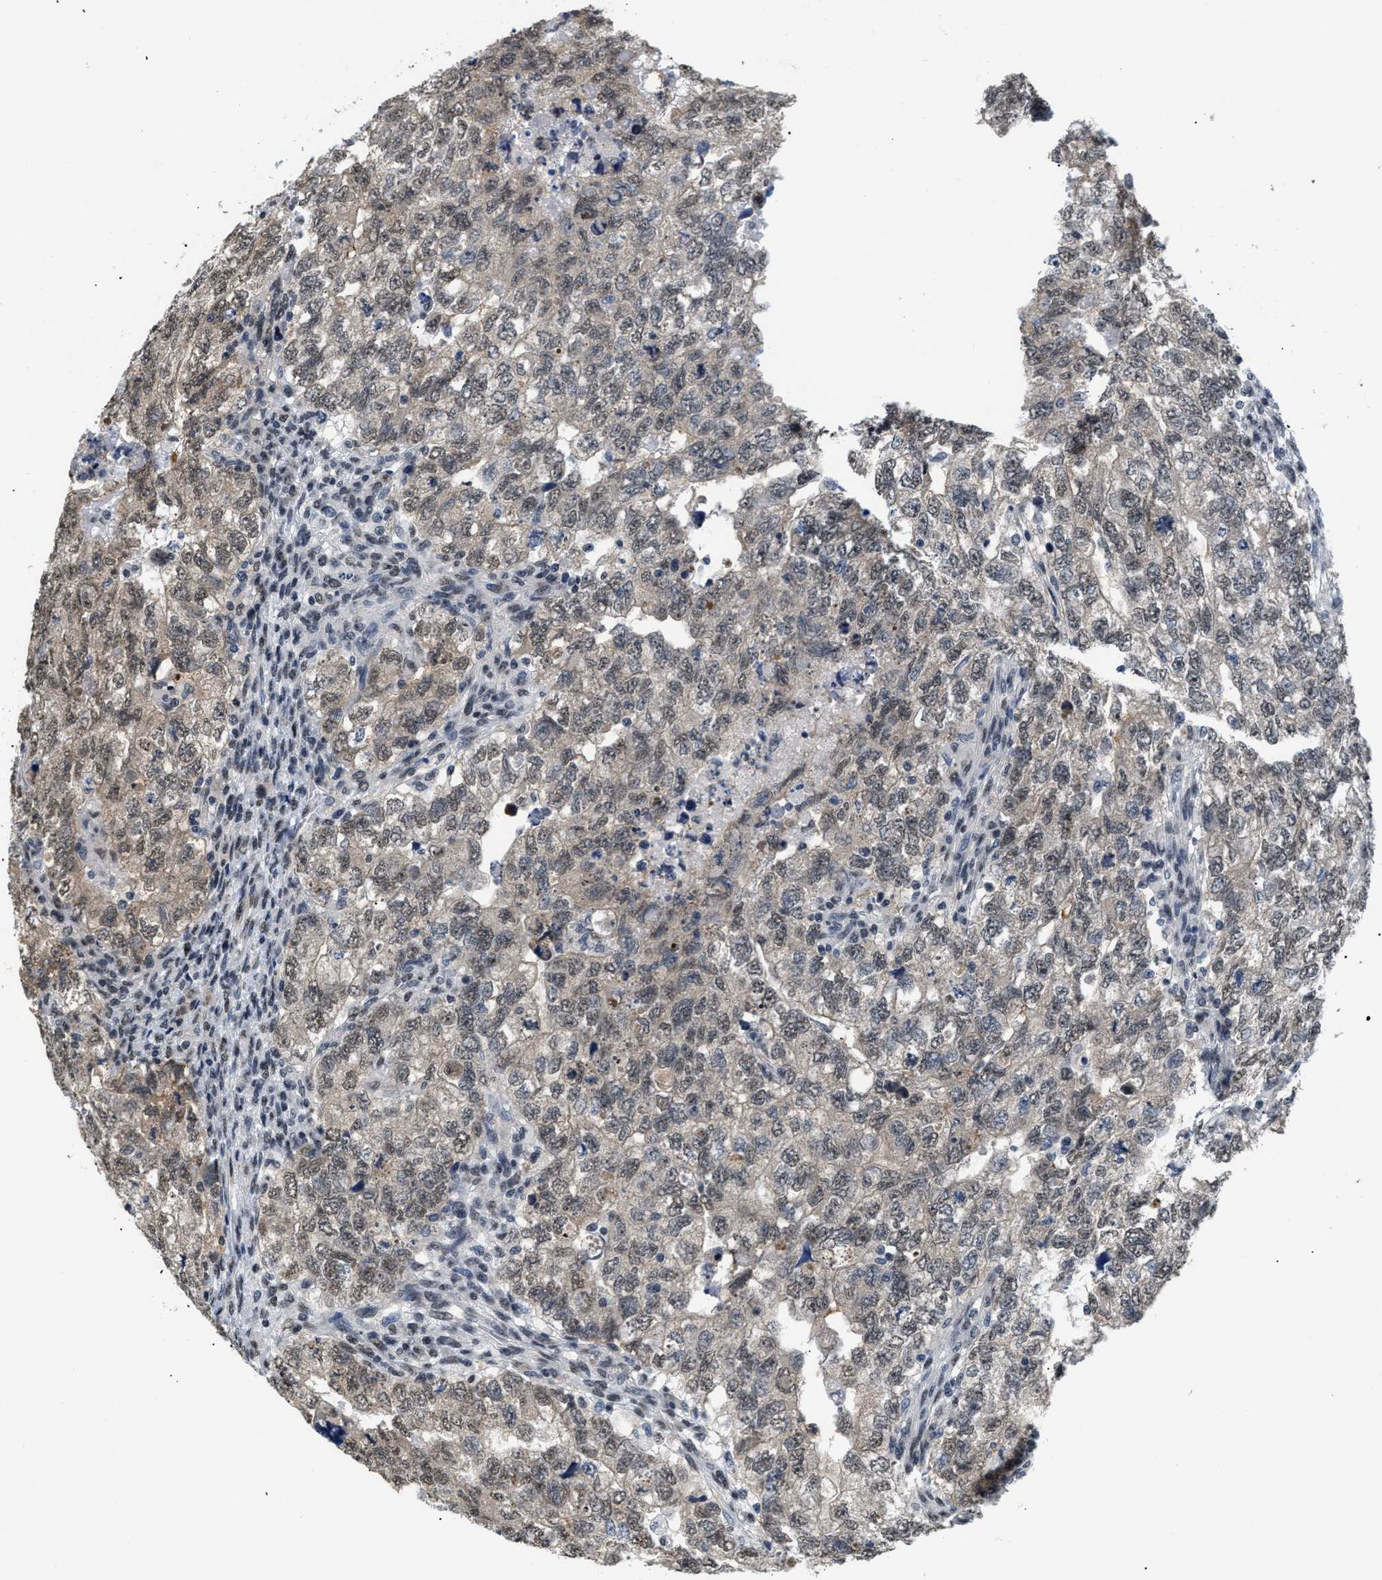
{"staining": {"intensity": "weak", "quantity": "25%-75%", "location": "nuclear"}, "tissue": "testis cancer", "cell_type": "Tumor cells", "image_type": "cancer", "snomed": [{"axis": "morphology", "description": "Carcinoma, Embryonal, NOS"}, {"axis": "topography", "description": "Testis"}], "caption": "Protein analysis of embryonal carcinoma (testis) tissue reveals weak nuclear expression in approximately 25%-75% of tumor cells.", "gene": "RAF1", "patient": {"sex": "male", "age": 36}}